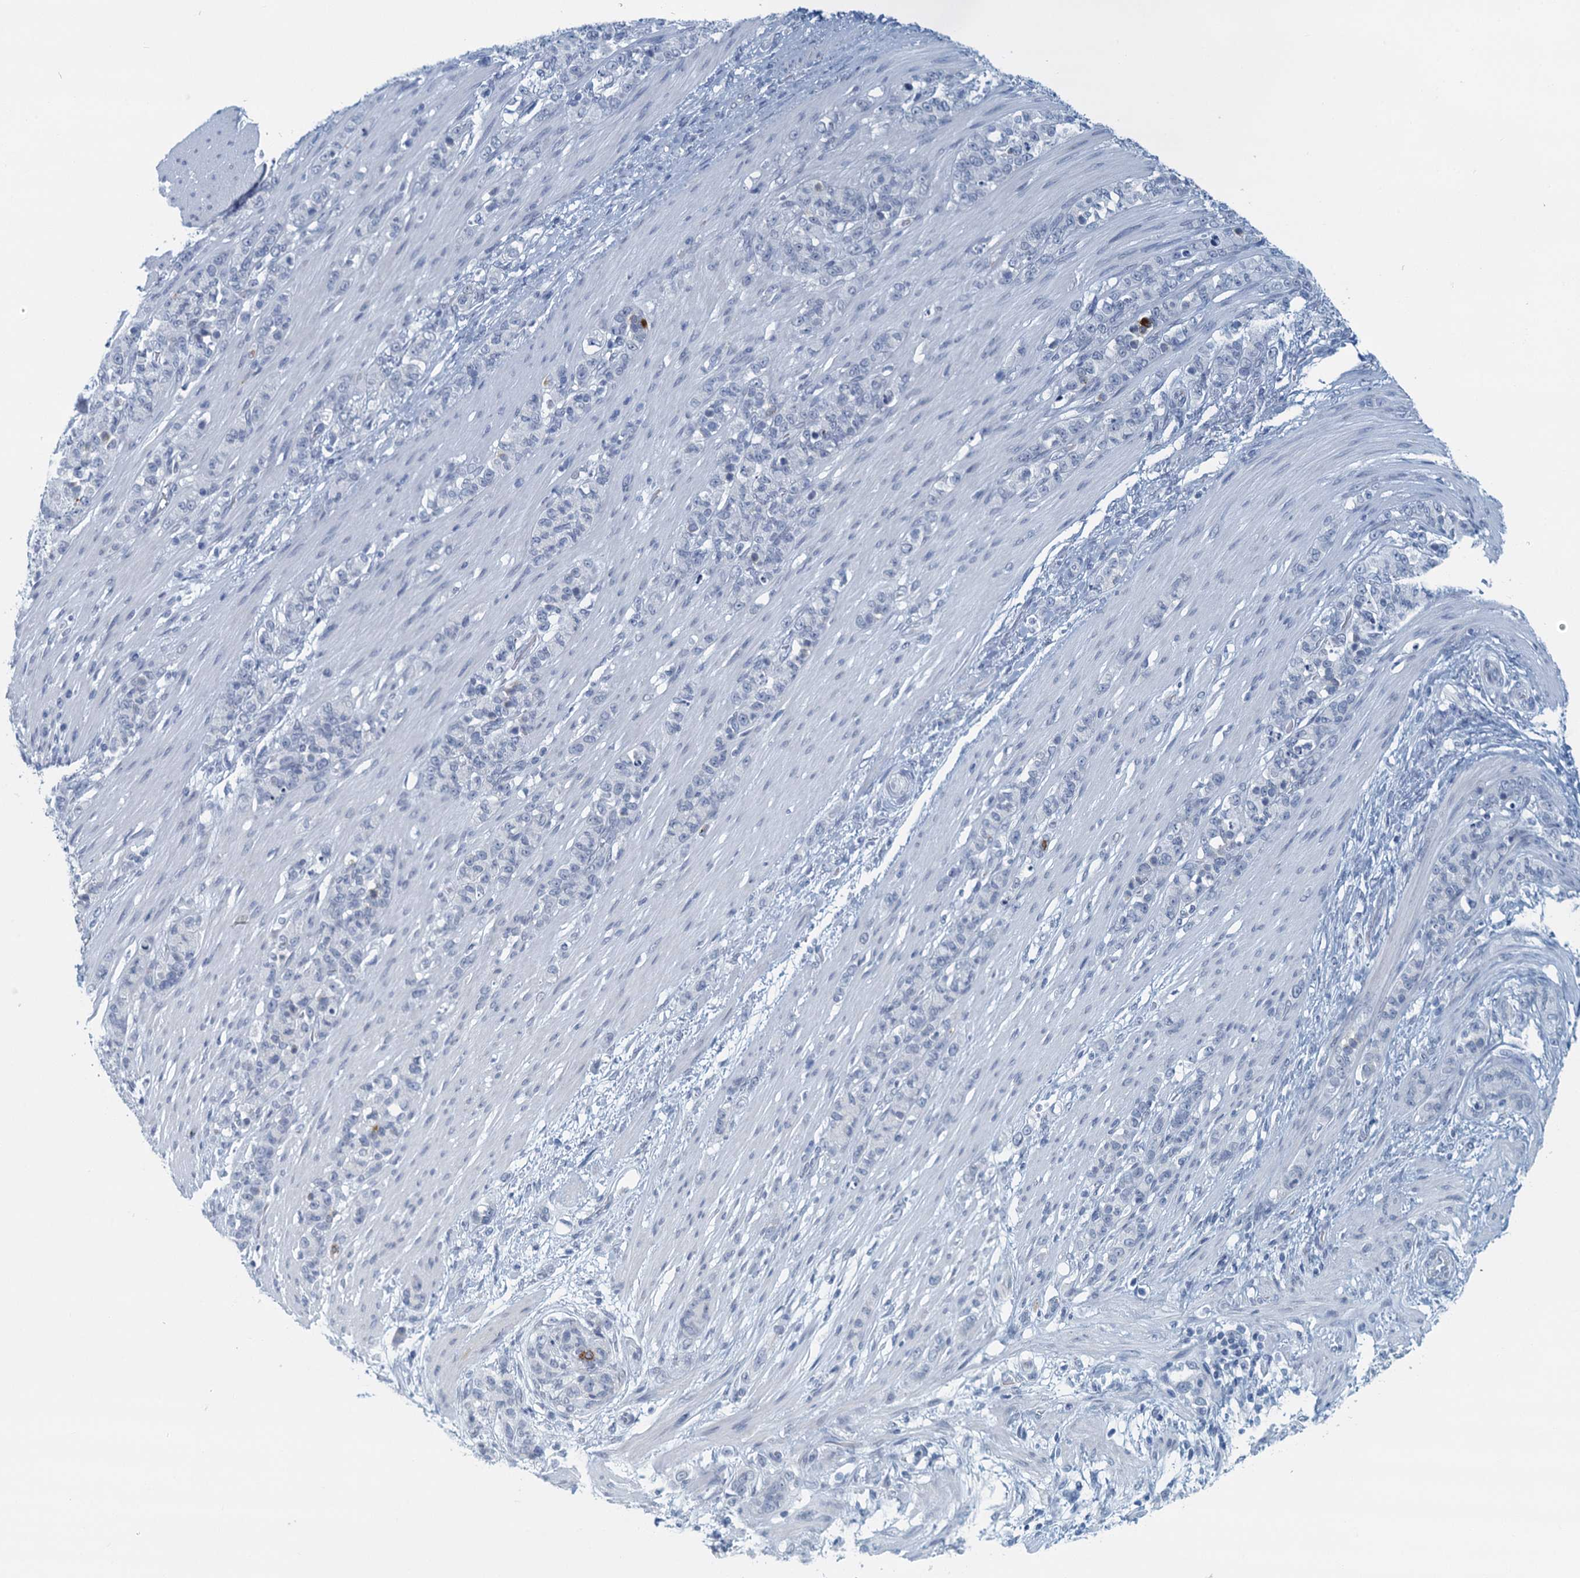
{"staining": {"intensity": "negative", "quantity": "none", "location": "none"}, "tissue": "stomach cancer", "cell_type": "Tumor cells", "image_type": "cancer", "snomed": [{"axis": "morphology", "description": "Adenocarcinoma, NOS"}, {"axis": "topography", "description": "Stomach"}], "caption": "Immunohistochemistry (IHC) histopathology image of neoplastic tissue: stomach cancer stained with DAB displays no significant protein positivity in tumor cells.", "gene": "ENSG00000131152", "patient": {"sex": "female", "age": 79}}